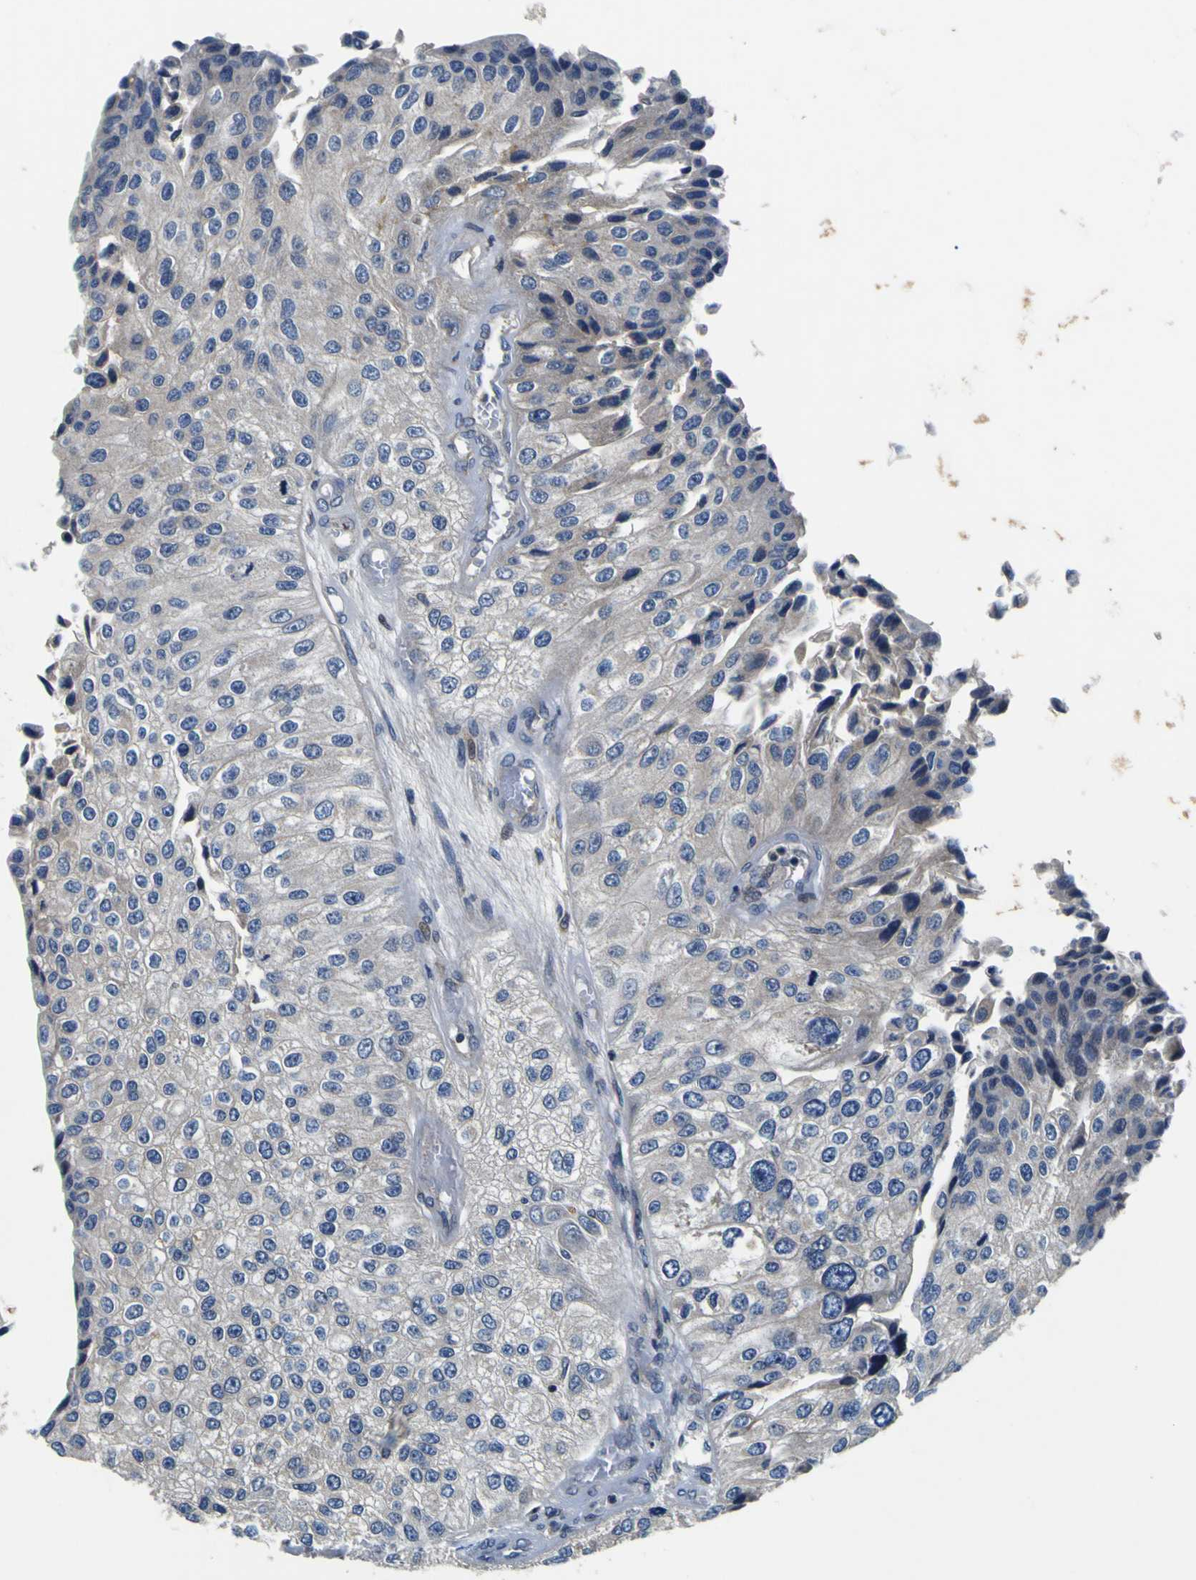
{"staining": {"intensity": "negative", "quantity": "none", "location": "none"}, "tissue": "urothelial cancer", "cell_type": "Tumor cells", "image_type": "cancer", "snomed": [{"axis": "morphology", "description": "Urothelial carcinoma, High grade"}, {"axis": "topography", "description": "Kidney"}, {"axis": "topography", "description": "Urinary bladder"}], "caption": "DAB (3,3'-diaminobenzidine) immunohistochemical staining of urothelial cancer shows no significant positivity in tumor cells.", "gene": "EPHB4", "patient": {"sex": "male", "age": 77}}